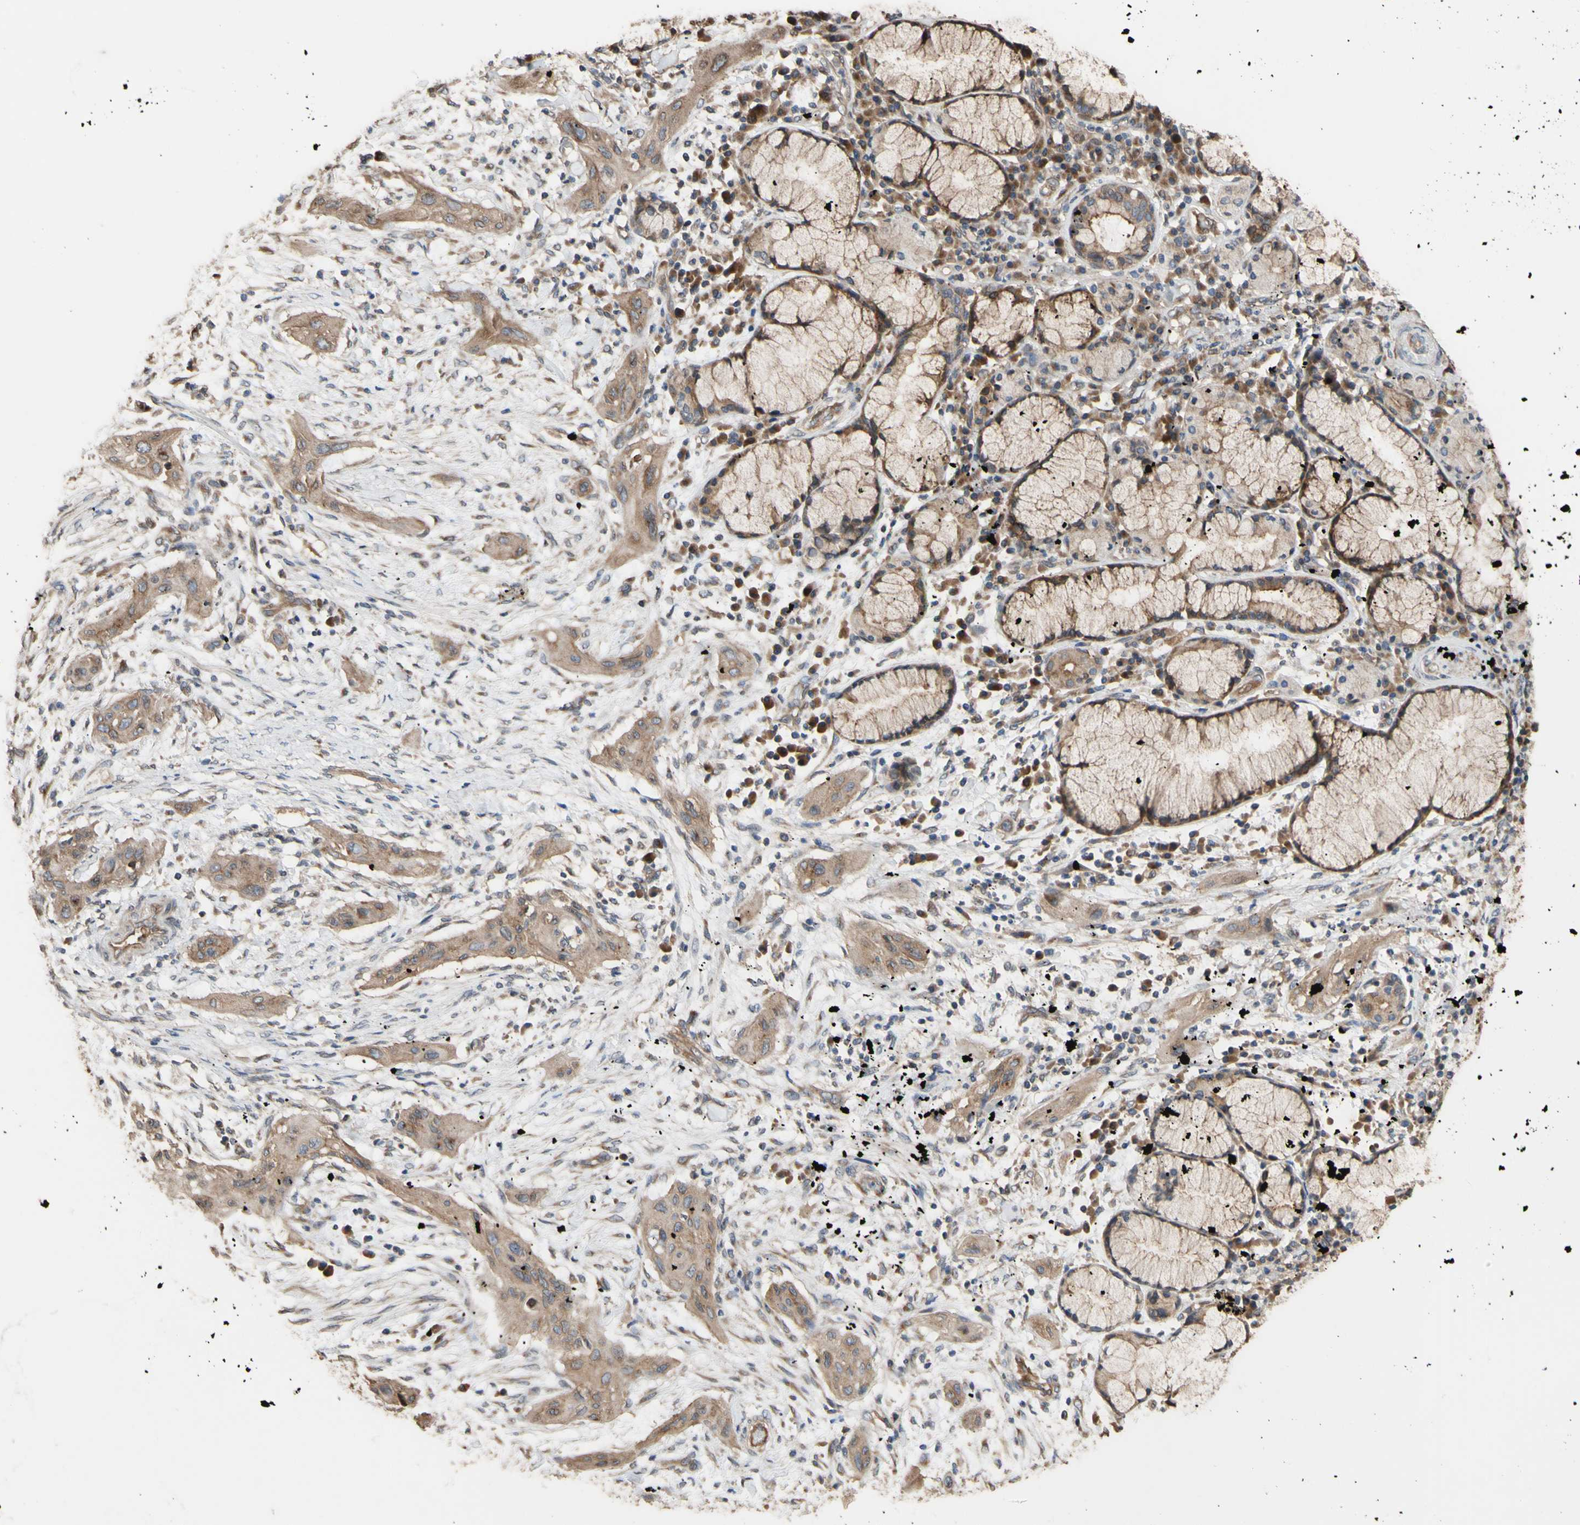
{"staining": {"intensity": "moderate", "quantity": ">75%", "location": "cytoplasmic/membranous"}, "tissue": "lung cancer", "cell_type": "Tumor cells", "image_type": "cancer", "snomed": [{"axis": "morphology", "description": "Squamous cell carcinoma, NOS"}, {"axis": "topography", "description": "Lung"}], "caption": "Moderate cytoplasmic/membranous positivity is present in about >75% of tumor cells in squamous cell carcinoma (lung).", "gene": "NECTIN3", "patient": {"sex": "female", "age": 47}}